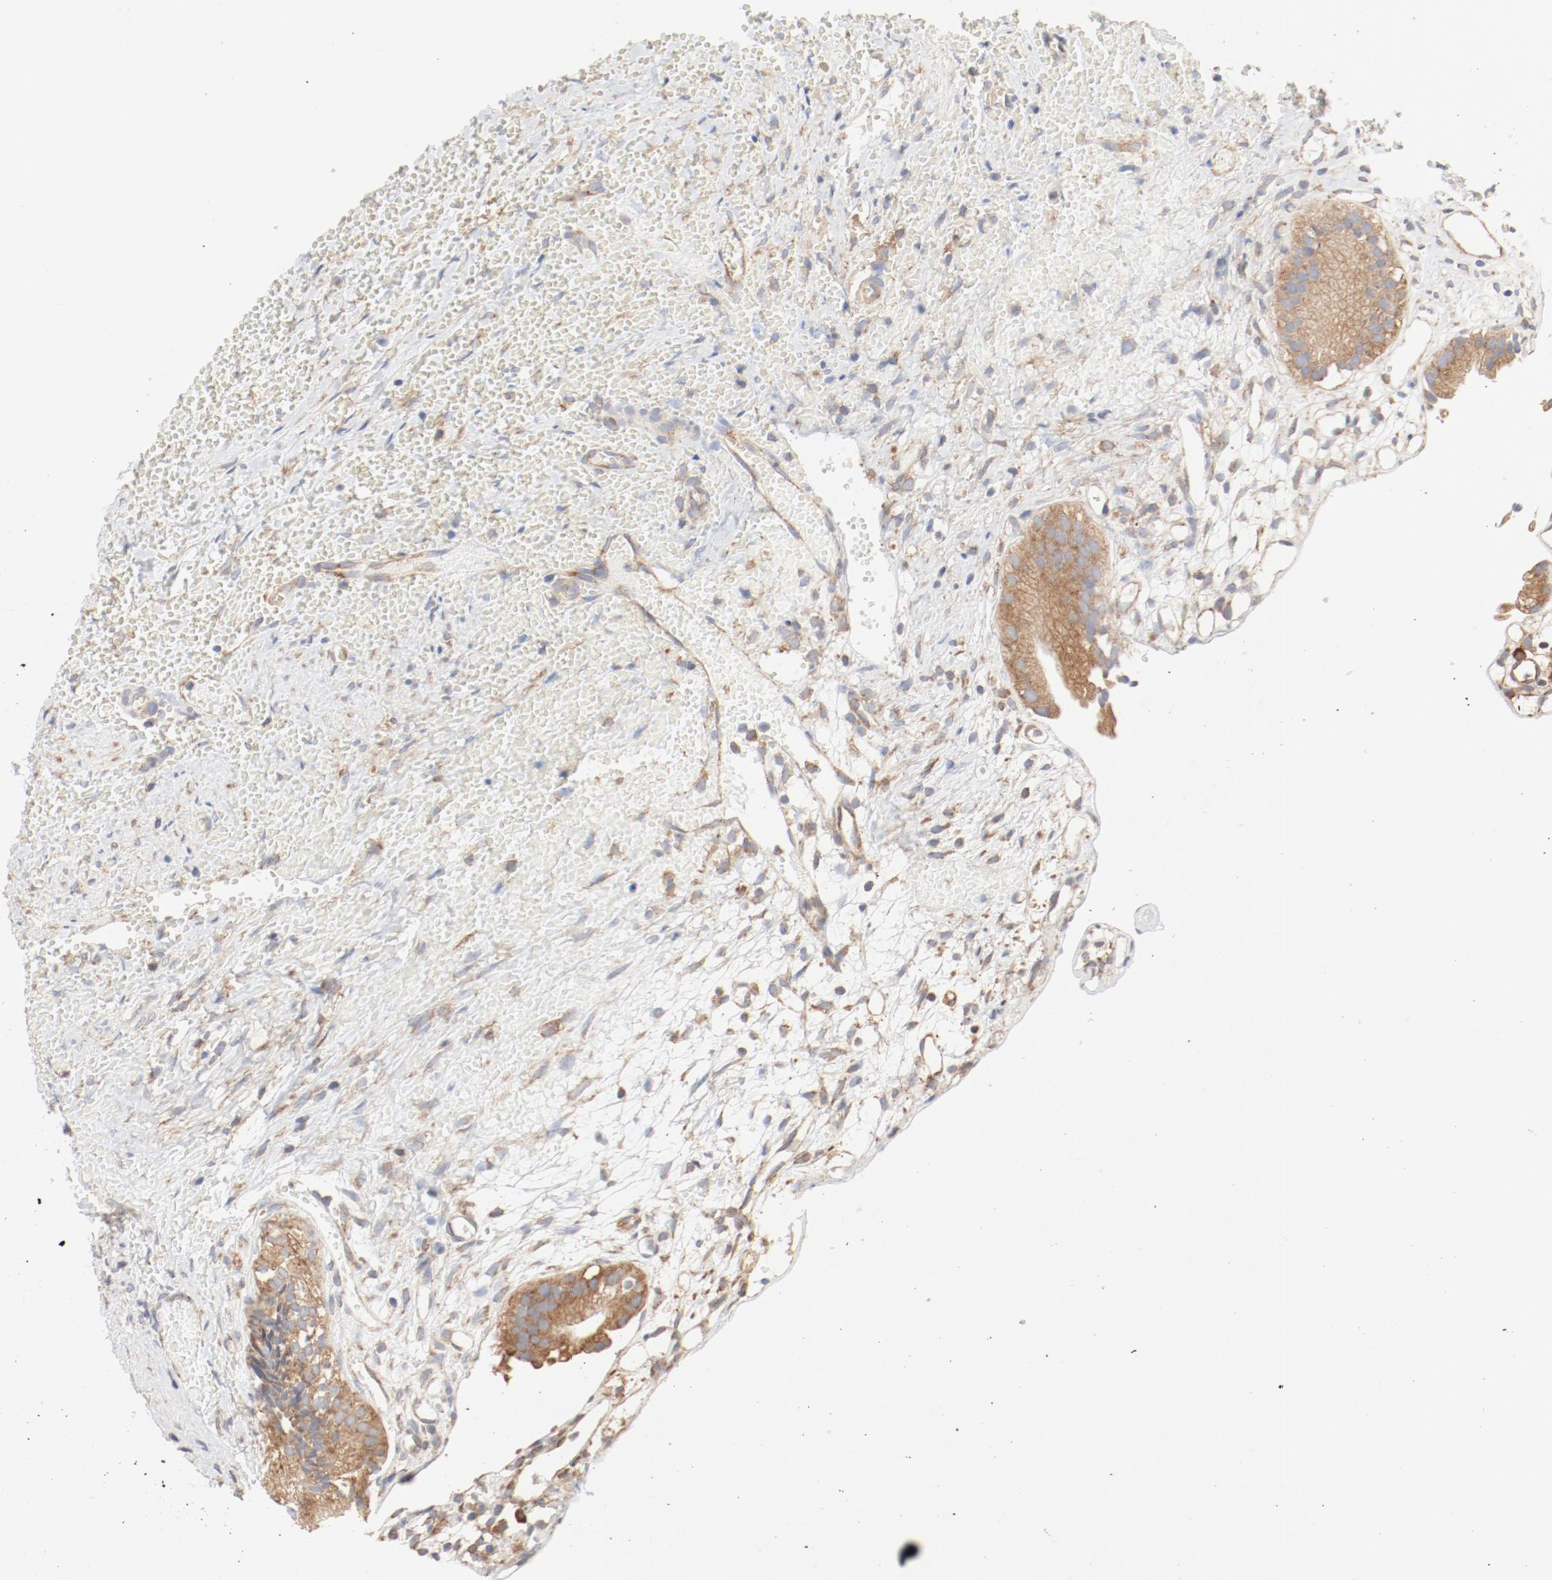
{"staining": {"intensity": "moderate", "quantity": ">75%", "location": "cytoplasmic/membranous"}, "tissue": "gallbladder", "cell_type": "Glandular cells", "image_type": "normal", "snomed": [{"axis": "morphology", "description": "Normal tissue, NOS"}, {"axis": "topography", "description": "Gallbladder"}], "caption": "Protein staining shows moderate cytoplasmic/membranous positivity in about >75% of glandular cells in unremarkable gallbladder.", "gene": "RPS6", "patient": {"sex": "male", "age": 65}}